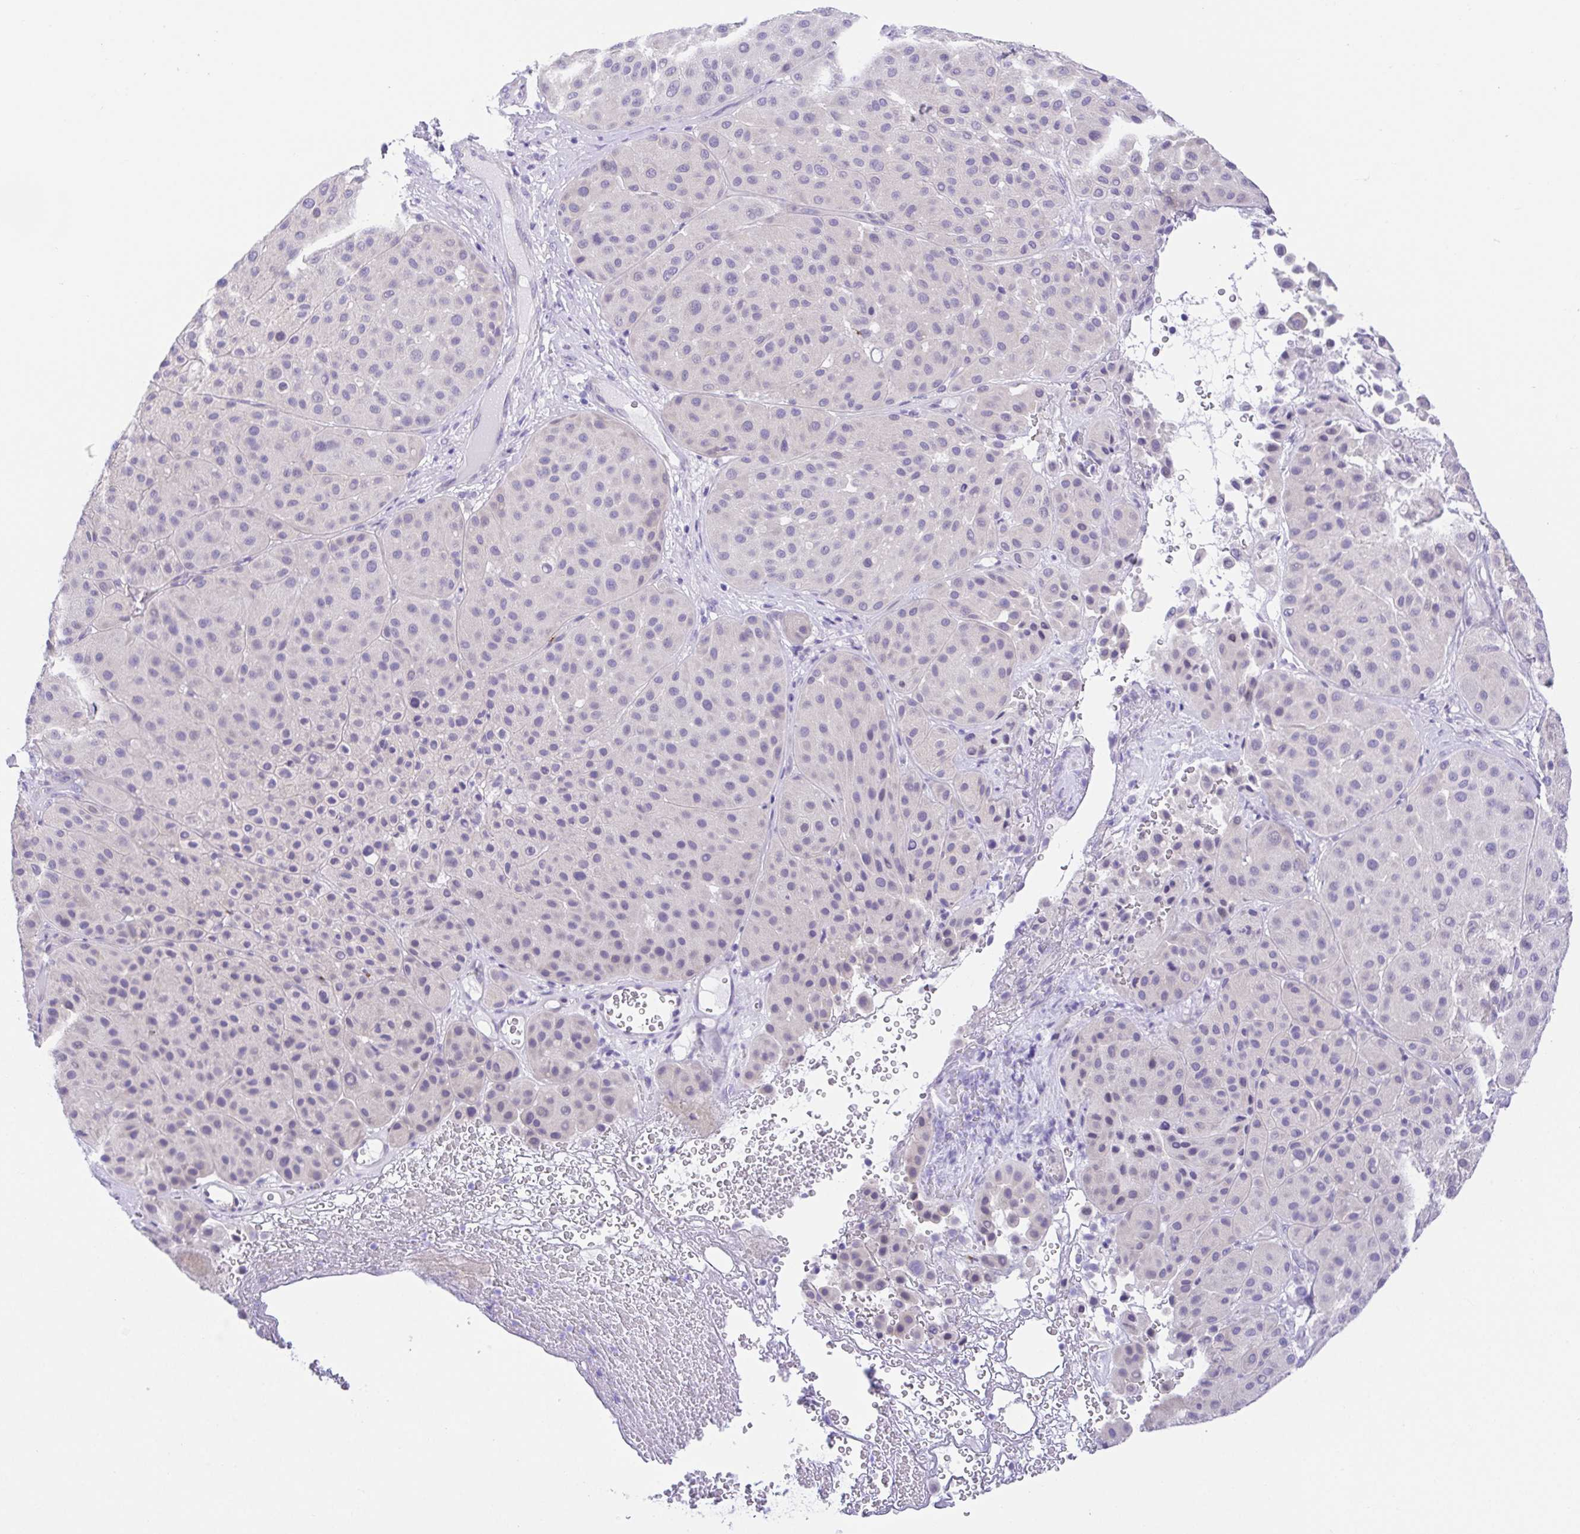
{"staining": {"intensity": "negative", "quantity": "none", "location": "none"}, "tissue": "melanoma", "cell_type": "Tumor cells", "image_type": "cancer", "snomed": [{"axis": "morphology", "description": "Malignant melanoma, Metastatic site"}, {"axis": "topography", "description": "Smooth muscle"}], "caption": "Immunohistochemical staining of human melanoma demonstrates no significant positivity in tumor cells.", "gene": "LUZP4", "patient": {"sex": "male", "age": 41}}